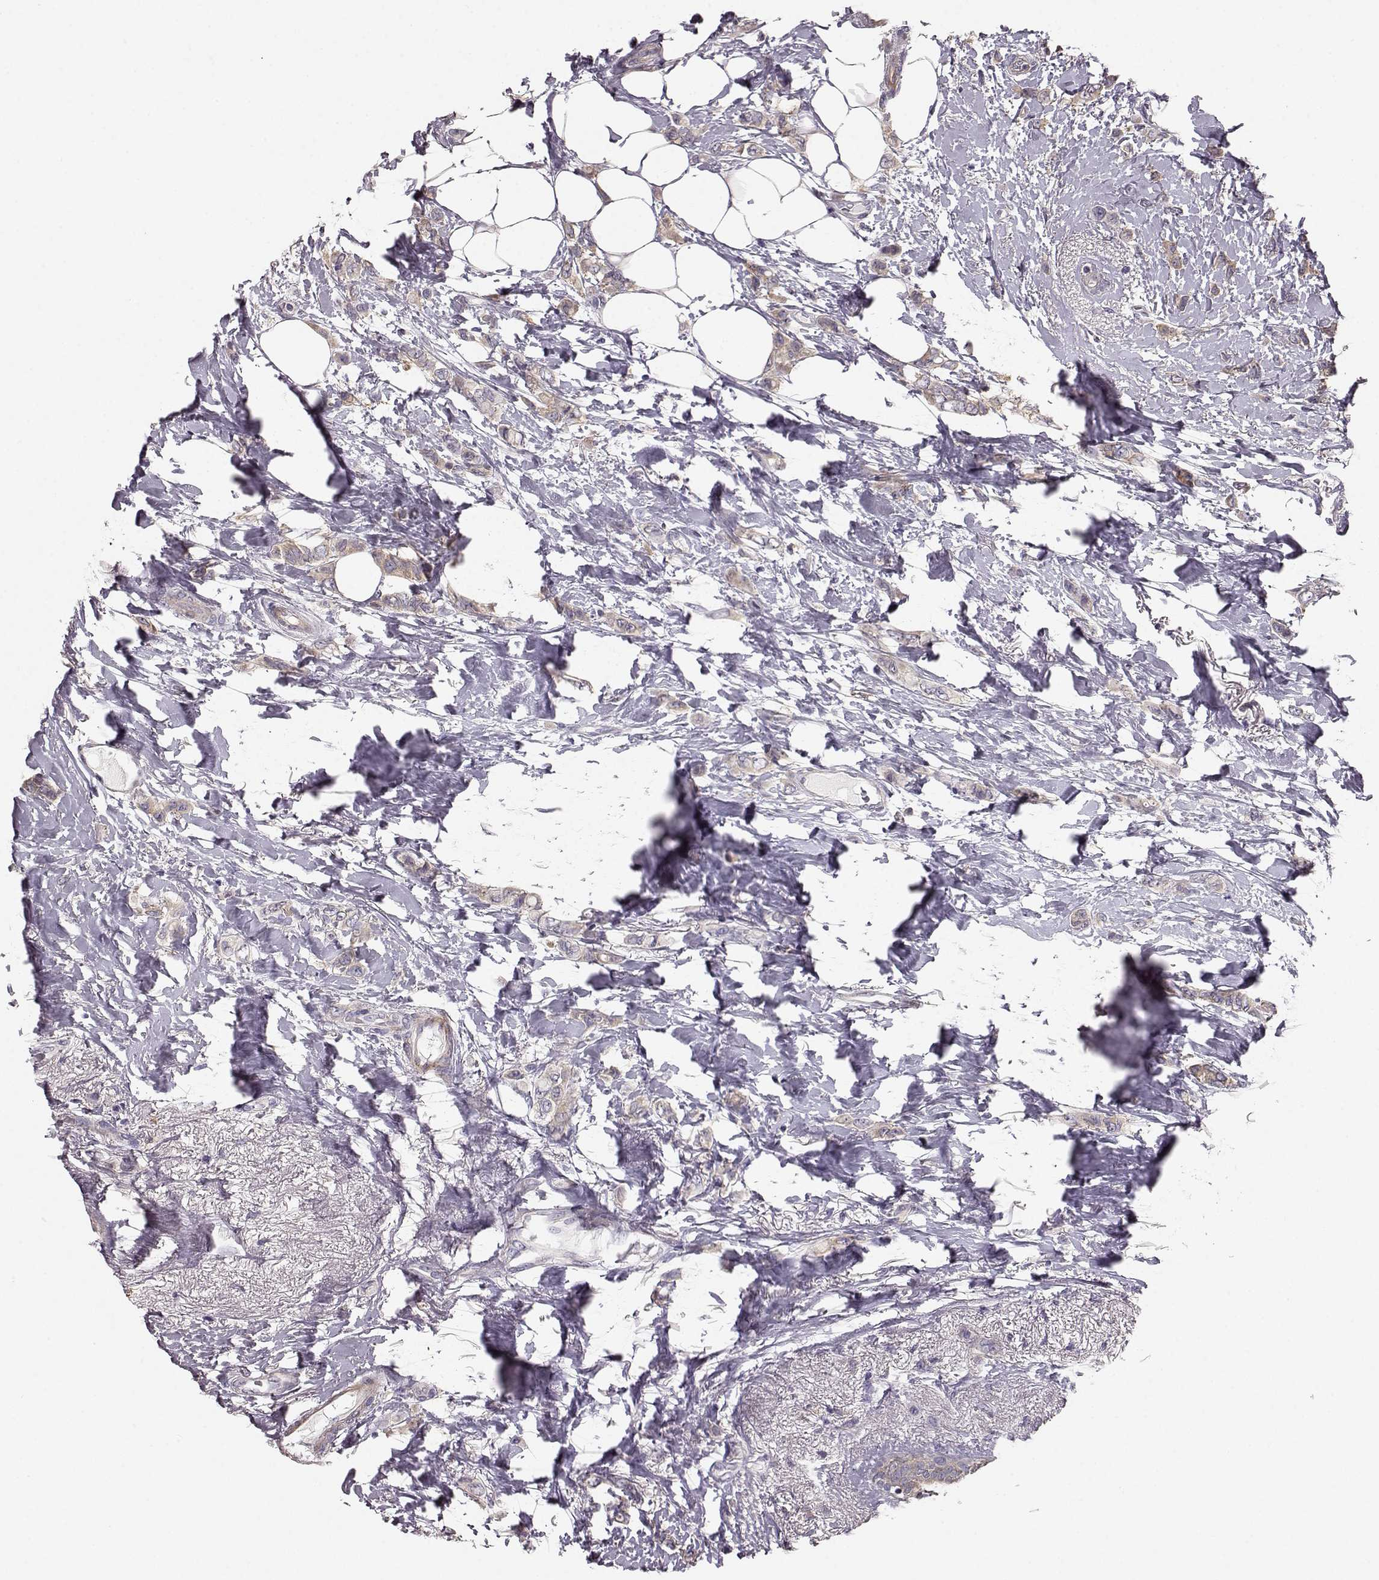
{"staining": {"intensity": "weak", "quantity": ">75%", "location": "cytoplasmic/membranous"}, "tissue": "breast cancer", "cell_type": "Tumor cells", "image_type": "cancer", "snomed": [{"axis": "morphology", "description": "Lobular carcinoma"}, {"axis": "topography", "description": "Breast"}], "caption": "Lobular carcinoma (breast) tissue displays weak cytoplasmic/membranous expression in approximately >75% of tumor cells, visualized by immunohistochemistry.", "gene": "GPR50", "patient": {"sex": "female", "age": 66}}